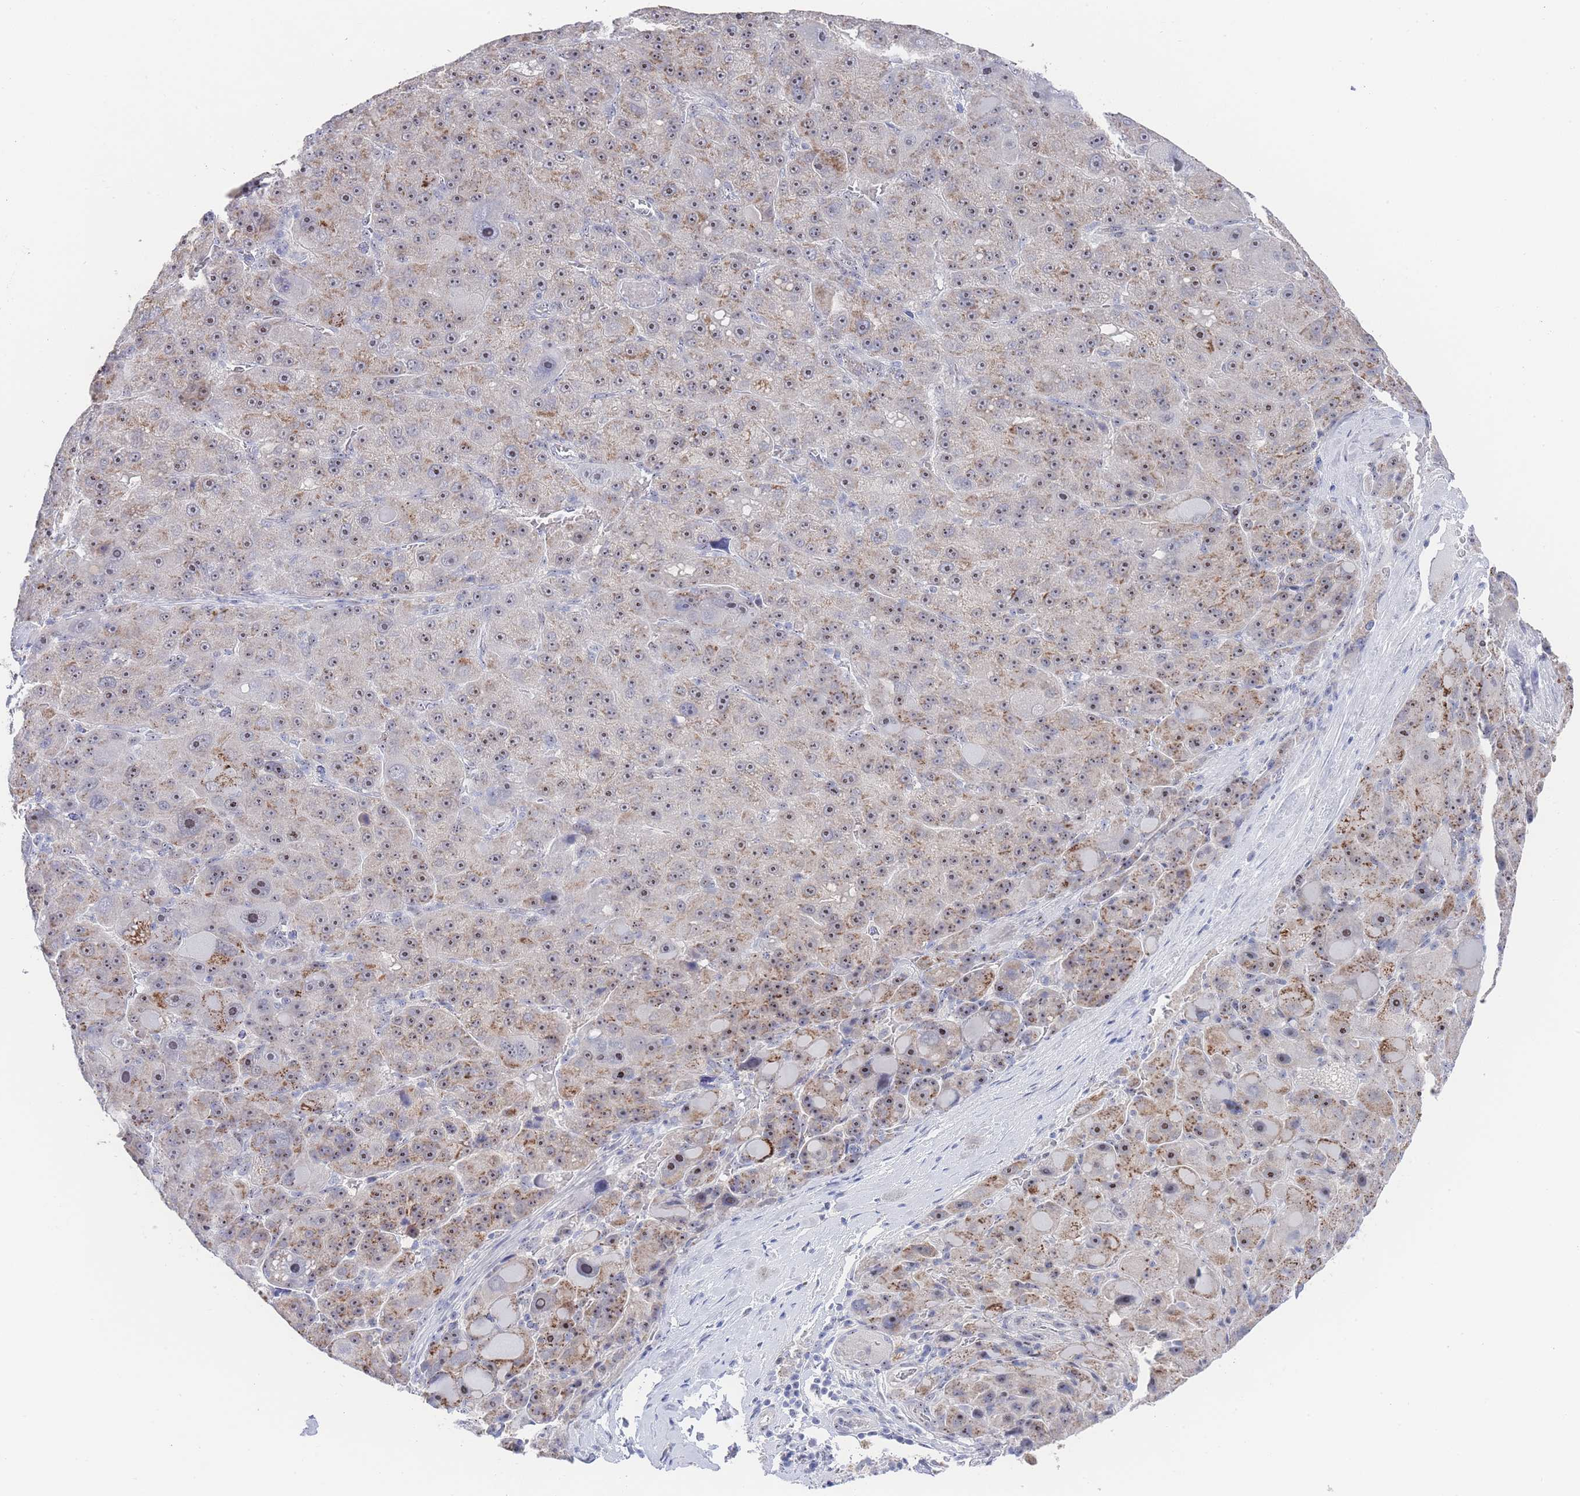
{"staining": {"intensity": "moderate", "quantity": "25%-75%", "location": "cytoplasmic/membranous,nuclear"}, "tissue": "liver cancer", "cell_type": "Tumor cells", "image_type": "cancer", "snomed": [{"axis": "morphology", "description": "Carcinoma, Hepatocellular, NOS"}, {"axis": "topography", "description": "Liver"}], "caption": "Hepatocellular carcinoma (liver) stained with a protein marker shows moderate staining in tumor cells.", "gene": "ZNF142", "patient": {"sex": "male", "age": 76}}